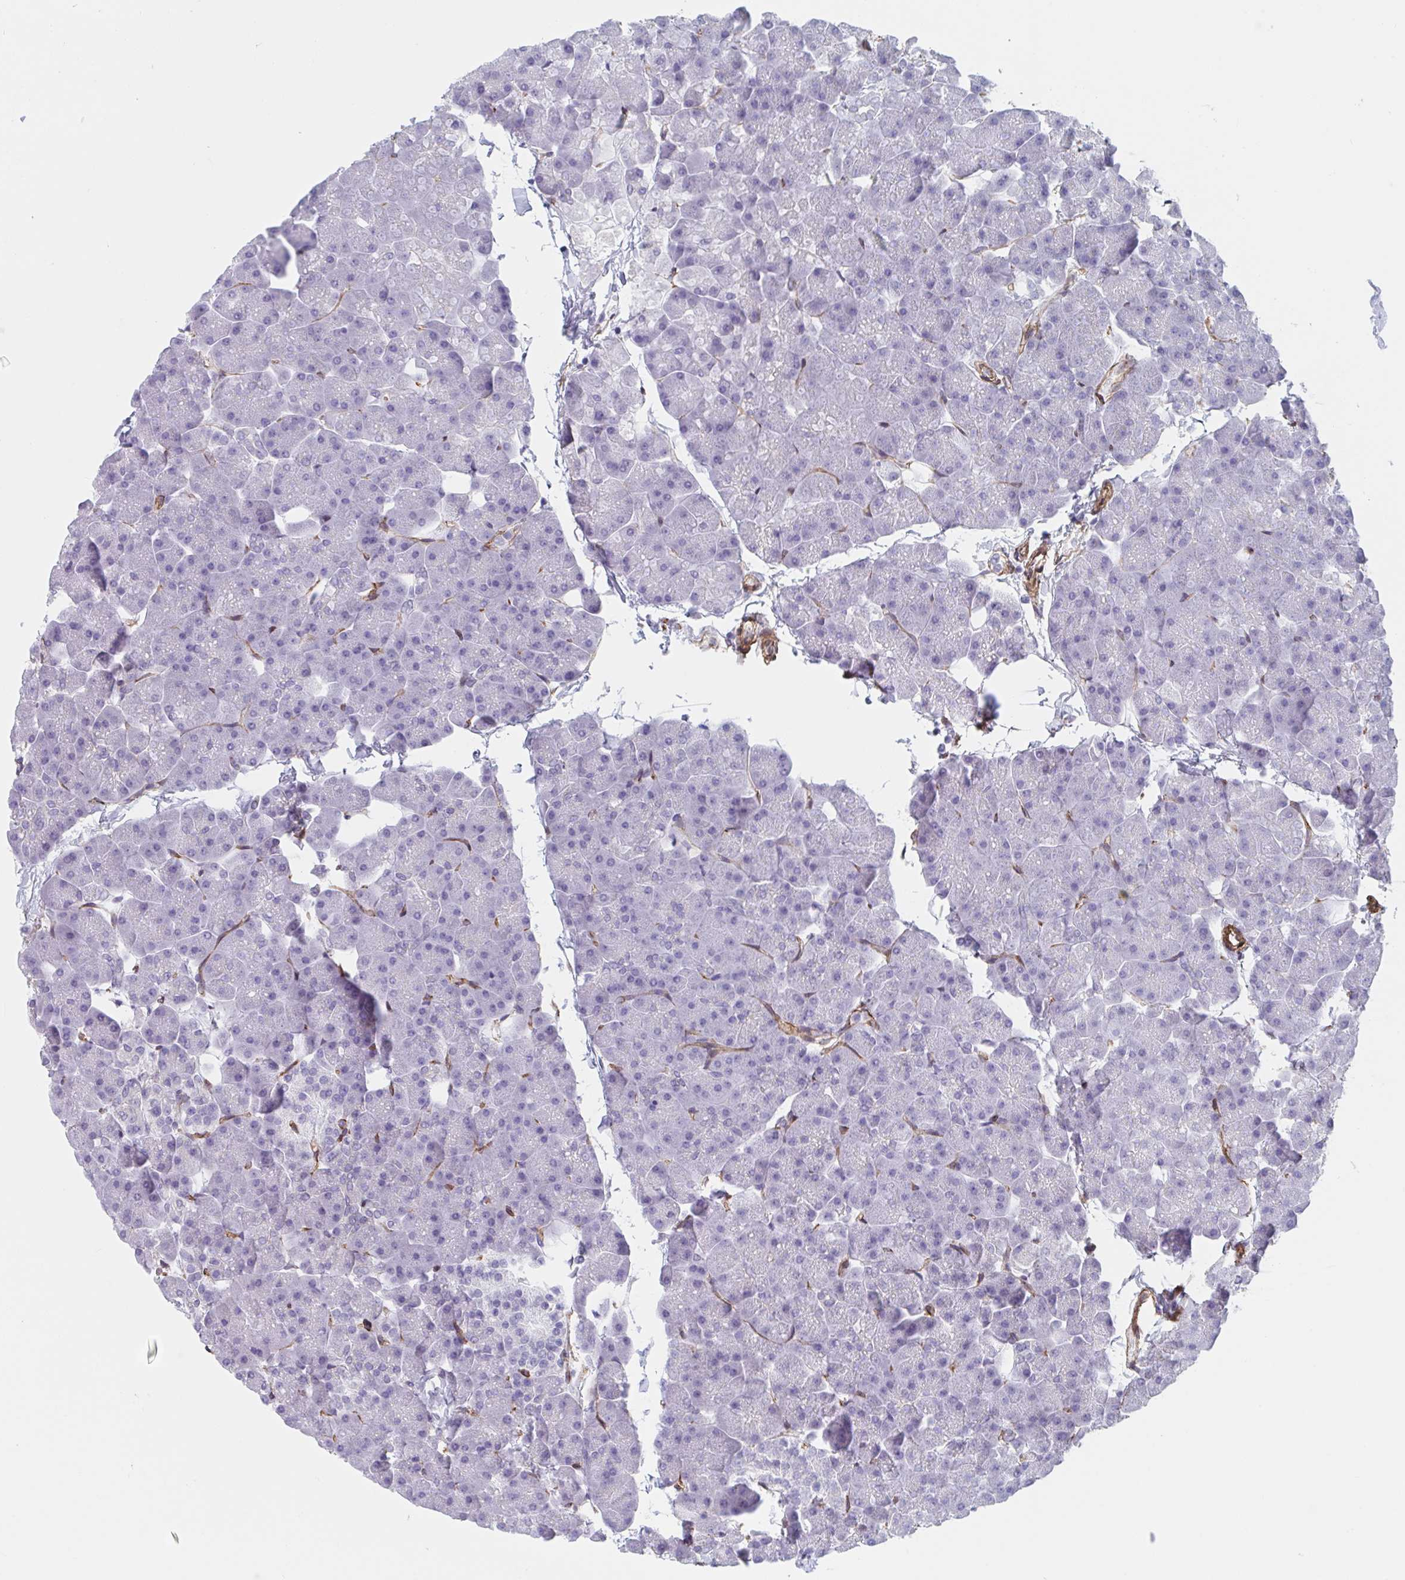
{"staining": {"intensity": "negative", "quantity": "none", "location": "none"}, "tissue": "pancreas", "cell_type": "Exocrine glandular cells", "image_type": "normal", "snomed": [{"axis": "morphology", "description": "Normal tissue, NOS"}, {"axis": "topography", "description": "Pancreas"}], "caption": "Immunohistochemistry (IHC) photomicrograph of benign human pancreas stained for a protein (brown), which exhibits no staining in exocrine glandular cells. (DAB (3,3'-diaminobenzidine) immunohistochemistry (IHC) with hematoxylin counter stain).", "gene": "CITED4", "patient": {"sex": "male", "age": 35}}